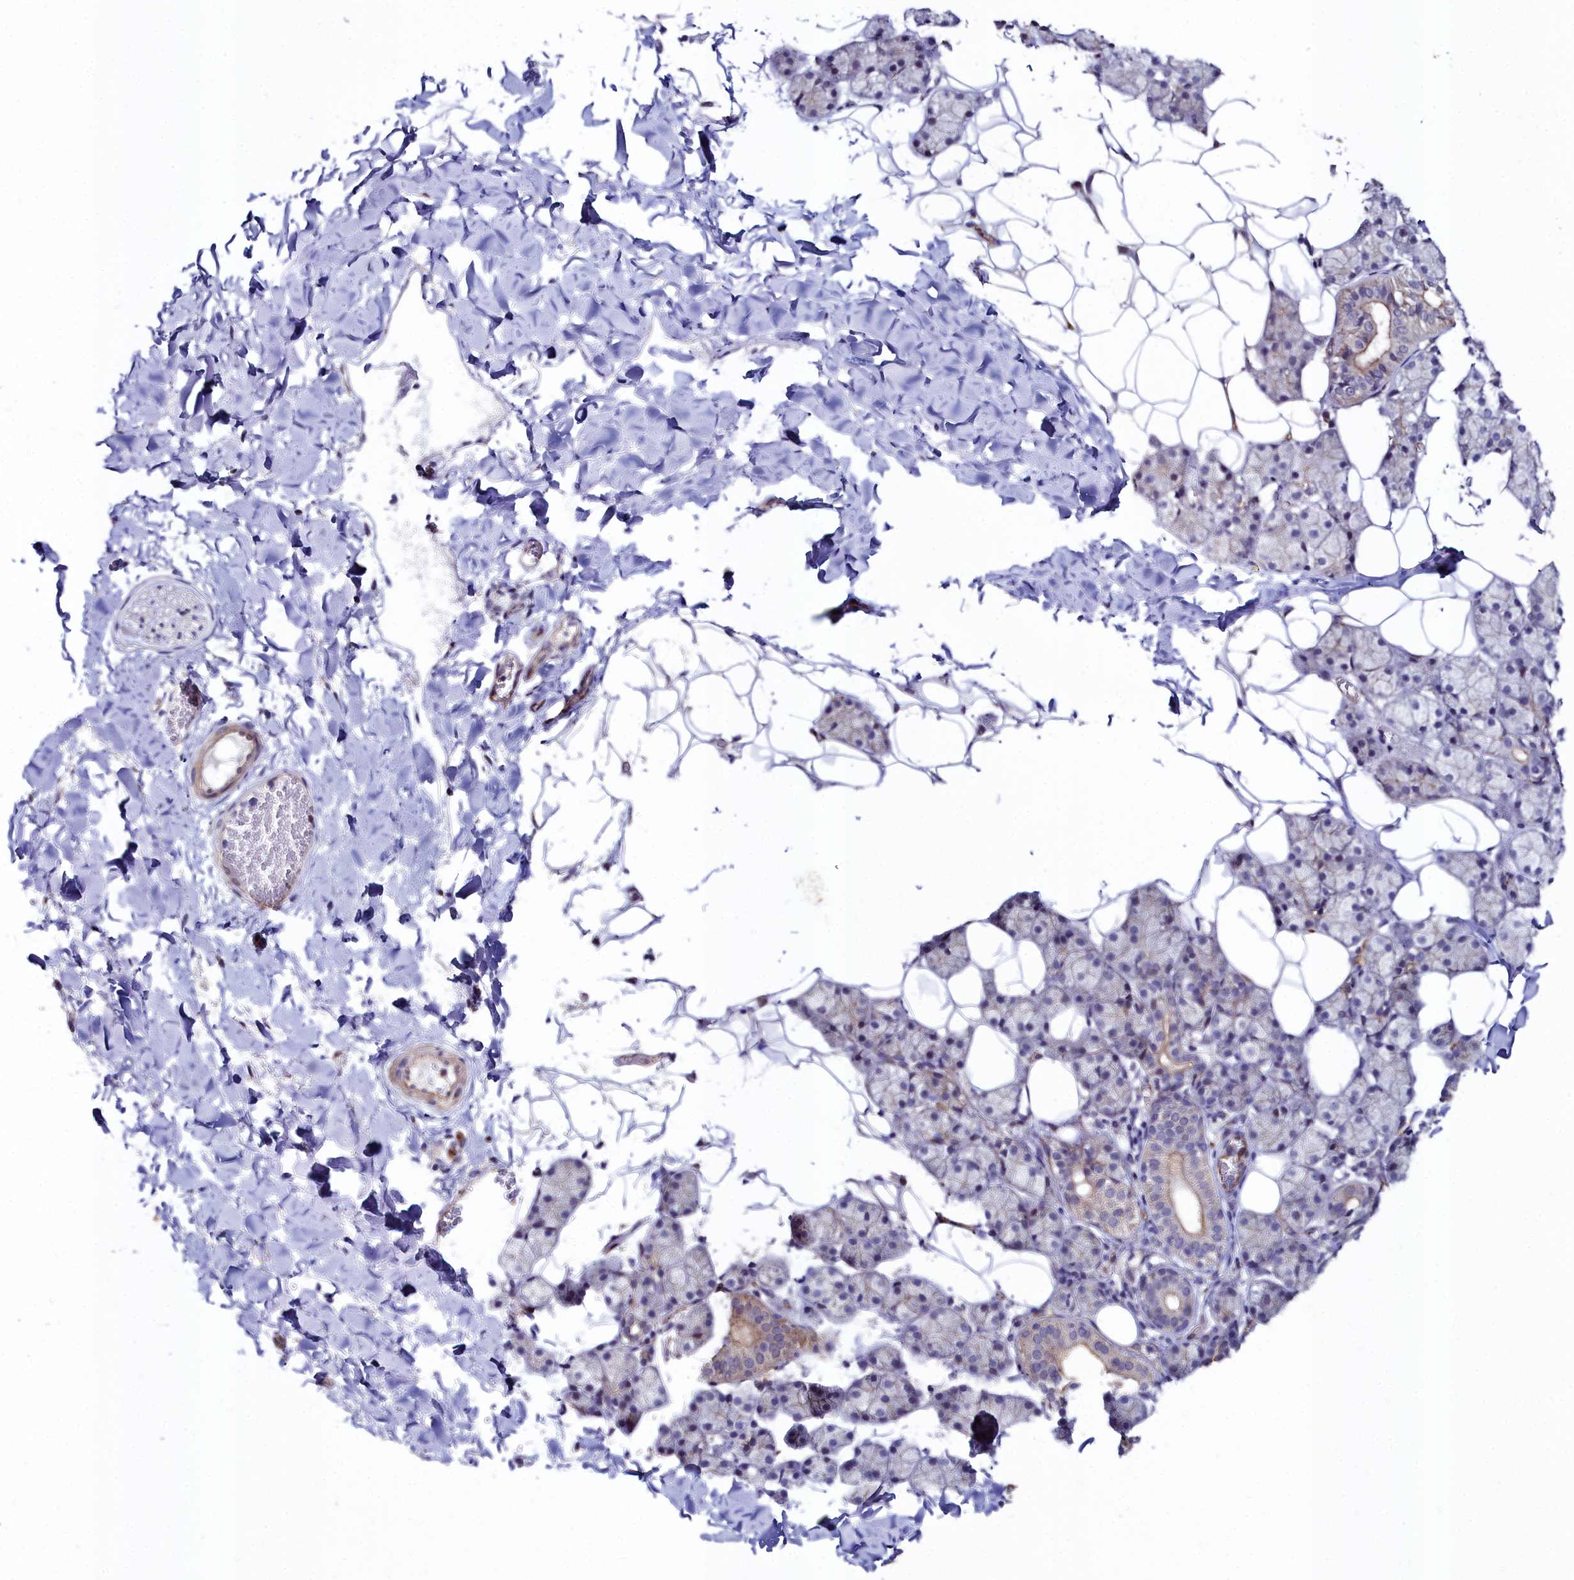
{"staining": {"intensity": "weak", "quantity": "<25%", "location": "cytoplasmic/membranous"}, "tissue": "salivary gland", "cell_type": "Glandular cells", "image_type": "normal", "snomed": [{"axis": "morphology", "description": "Normal tissue, NOS"}, {"axis": "topography", "description": "Salivary gland"}], "caption": "High magnification brightfield microscopy of benign salivary gland stained with DAB (3,3'-diaminobenzidine) (brown) and counterstained with hematoxylin (blue): glandular cells show no significant expression.", "gene": "C4orf19", "patient": {"sex": "female", "age": 33}}